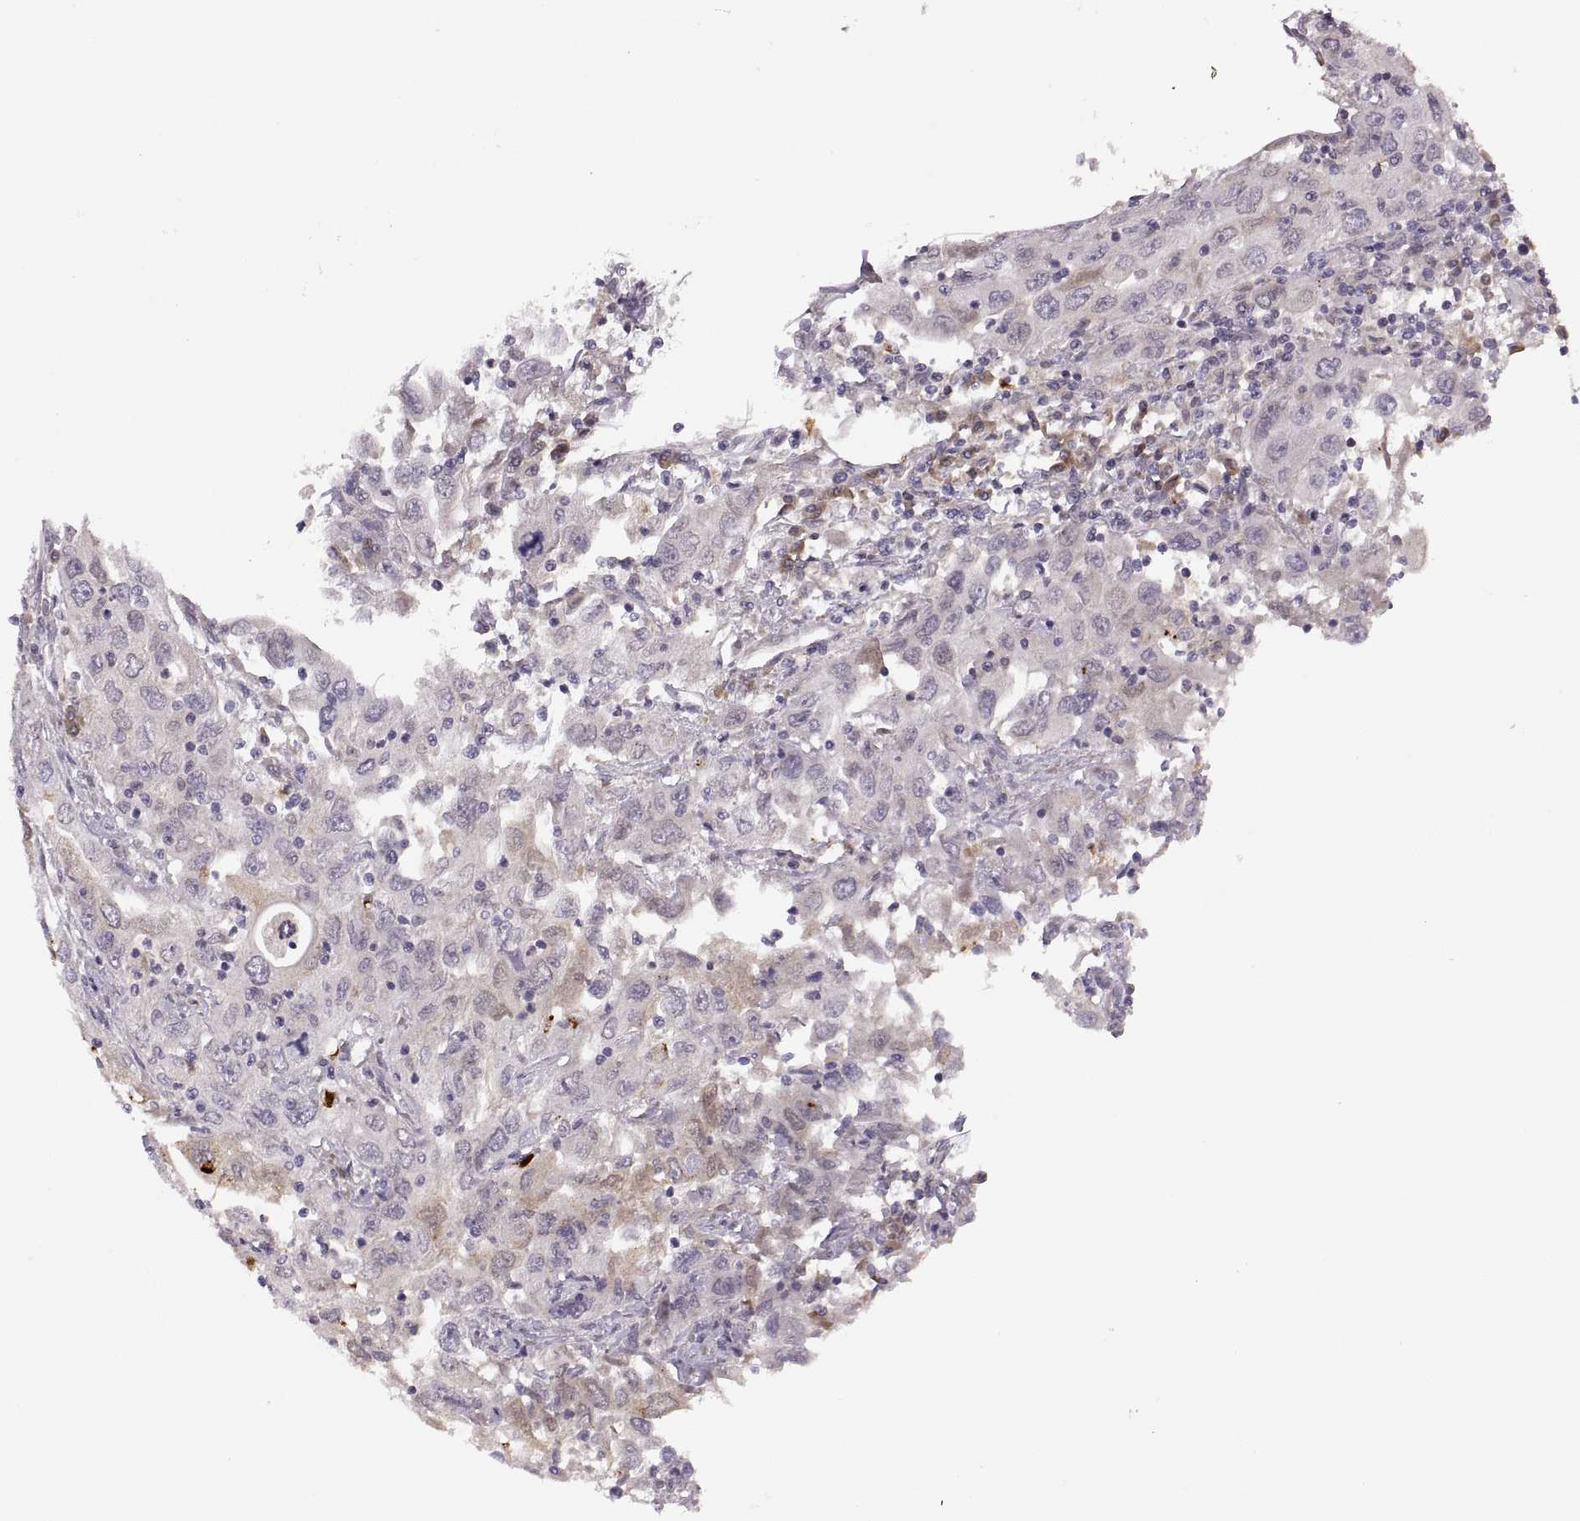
{"staining": {"intensity": "negative", "quantity": "none", "location": "none"}, "tissue": "urothelial cancer", "cell_type": "Tumor cells", "image_type": "cancer", "snomed": [{"axis": "morphology", "description": "Urothelial carcinoma, High grade"}, {"axis": "topography", "description": "Urinary bladder"}], "caption": "Human urothelial cancer stained for a protein using immunohistochemistry (IHC) displays no staining in tumor cells.", "gene": "ADH6", "patient": {"sex": "male", "age": 76}}